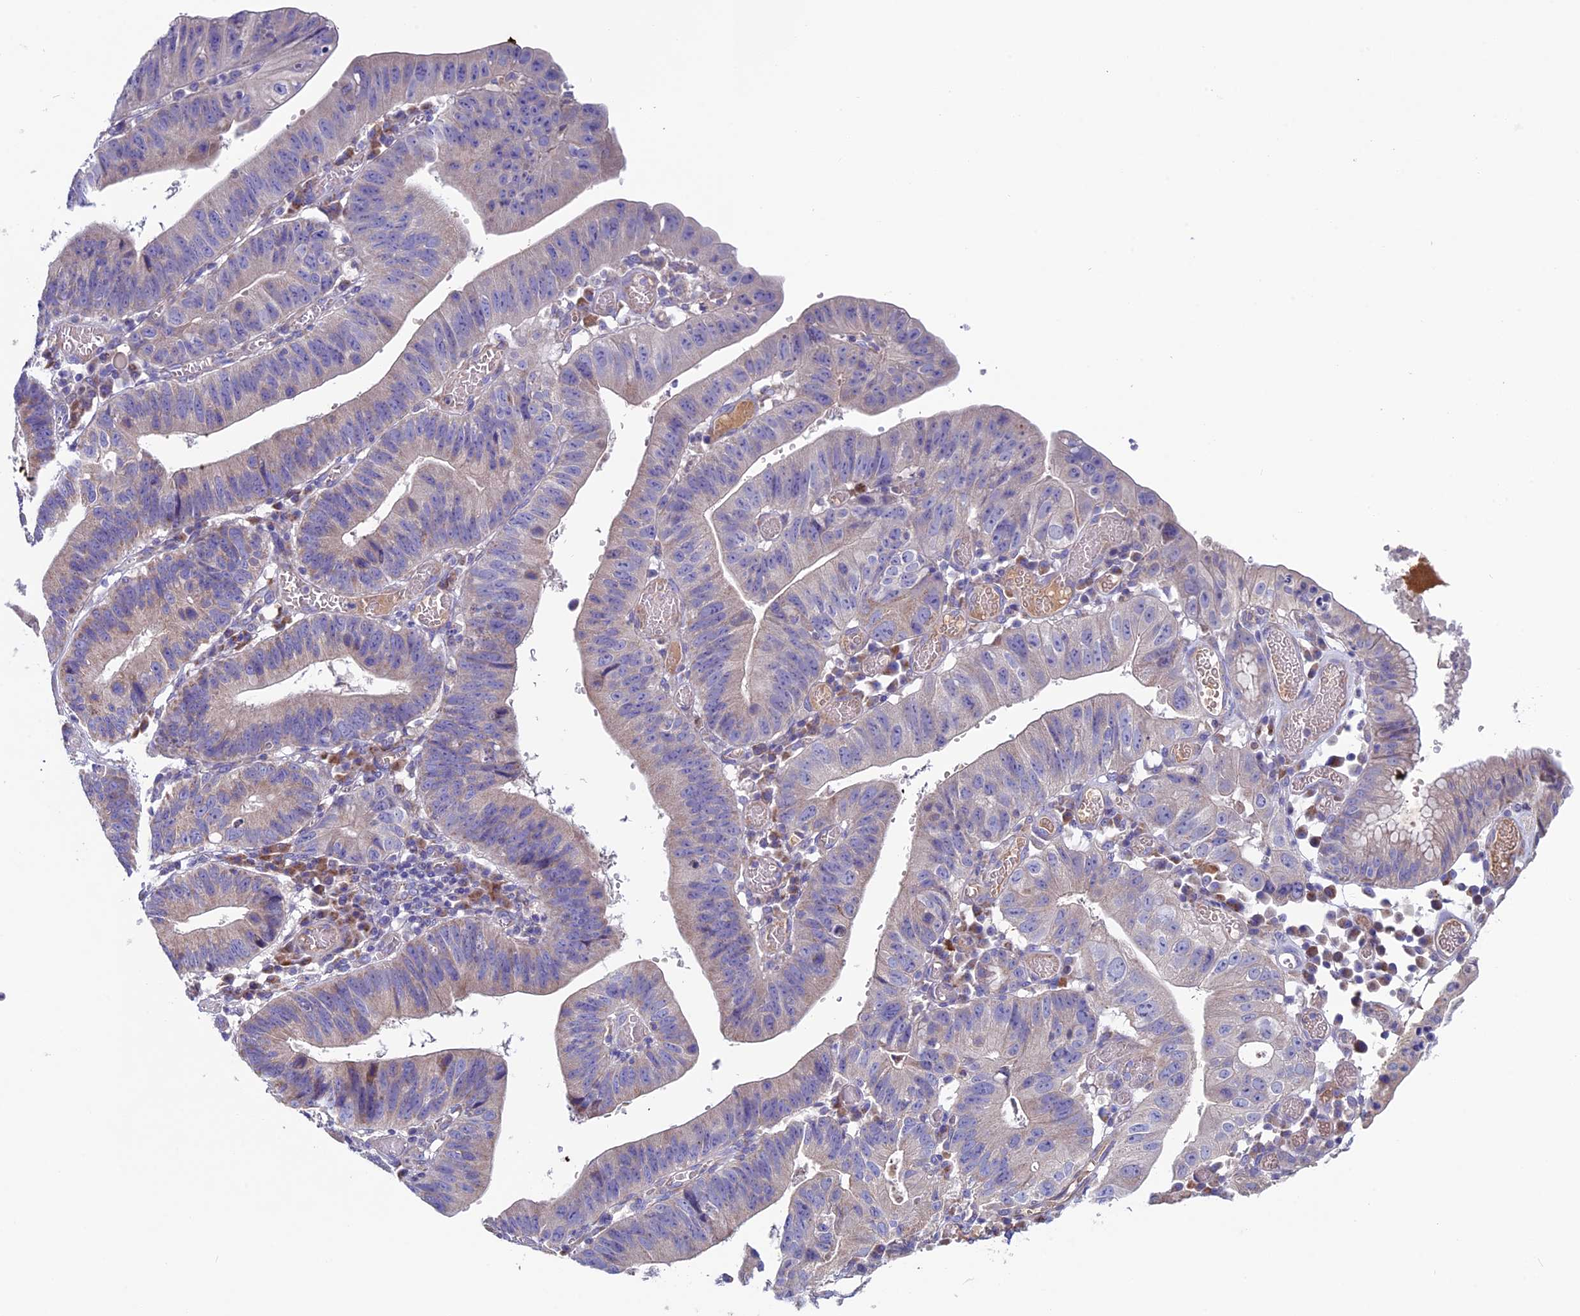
{"staining": {"intensity": "negative", "quantity": "none", "location": "none"}, "tissue": "stomach cancer", "cell_type": "Tumor cells", "image_type": "cancer", "snomed": [{"axis": "morphology", "description": "Adenocarcinoma, NOS"}, {"axis": "topography", "description": "Stomach"}], "caption": "IHC of human stomach adenocarcinoma demonstrates no staining in tumor cells. Brightfield microscopy of IHC stained with DAB (3,3'-diaminobenzidine) (brown) and hematoxylin (blue), captured at high magnification.", "gene": "SLC15A5", "patient": {"sex": "male", "age": 59}}